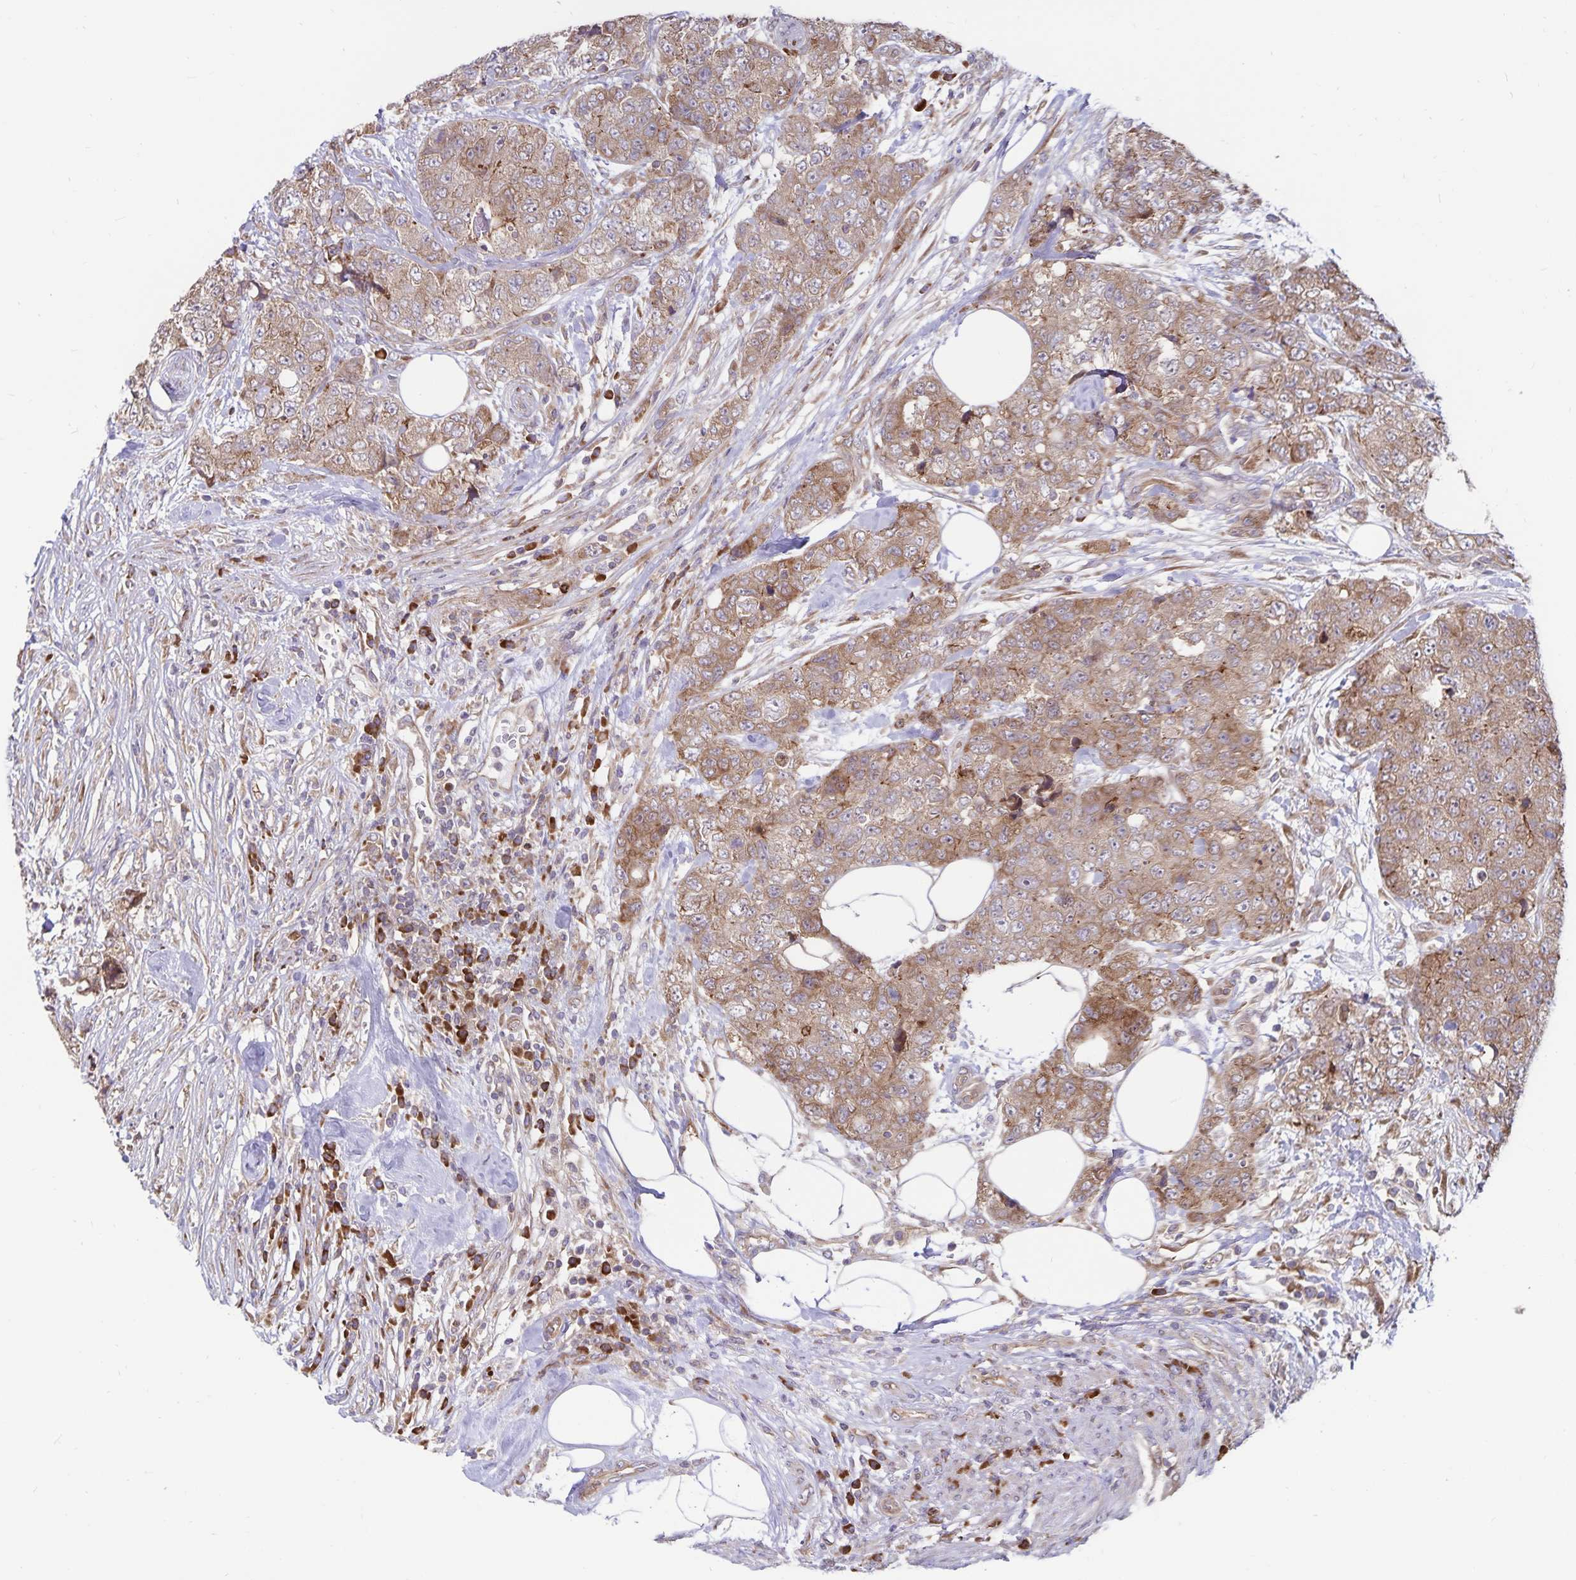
{"staining": {"intensity": "moderate", "quantity": ">75%", "location": "cytoplasmic/membranous"}, "tissue": "urothelial cancer", "cell_type": "Tumor cells", "image_type": "cancer", "snomed": [{"axis": "morphology", "description": "Urothelial carcinoma, High grade"}, {"axis": "topography", "description": "Urinary bladder"}], "caption": "A high-resolution image shows immunohistochemistry (IHC) staining of urothelial cancer, which displays moderate cytoplasmic/membranous positivity in about >75% of tumor cells.", "gene": "SEC62", "patient": {"sex": "female", "age": 78}}